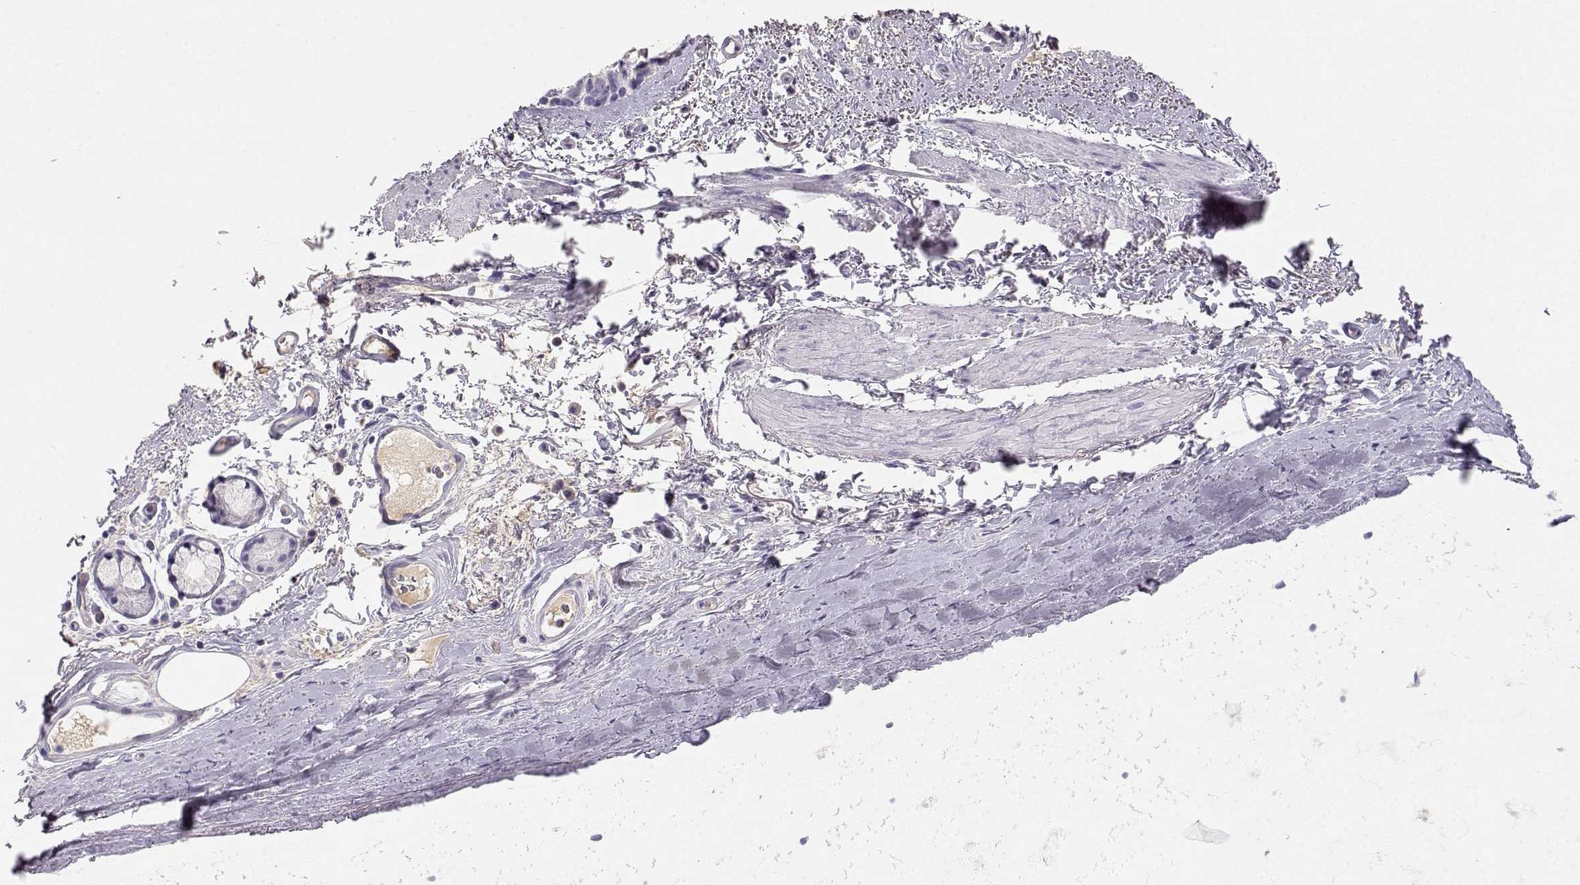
{"staining": {"intensity": "negative", "quantity": "none", "location": "none"}, "tissue": "bronchus", "cell_type": "Respiratory epithelial cells", "image_type": "normal", "snomed": [{"axis": "morphology", "description": "Normal tissue, NOS"}, {"axis": "topography", "description": "Bronchus"}], "caption": "Bronchus stained for a protein using IHC reveals no expression respiratory epithelial cells.", "gene": "GPR174", "patient": {"sex": "female", "age": 64}}